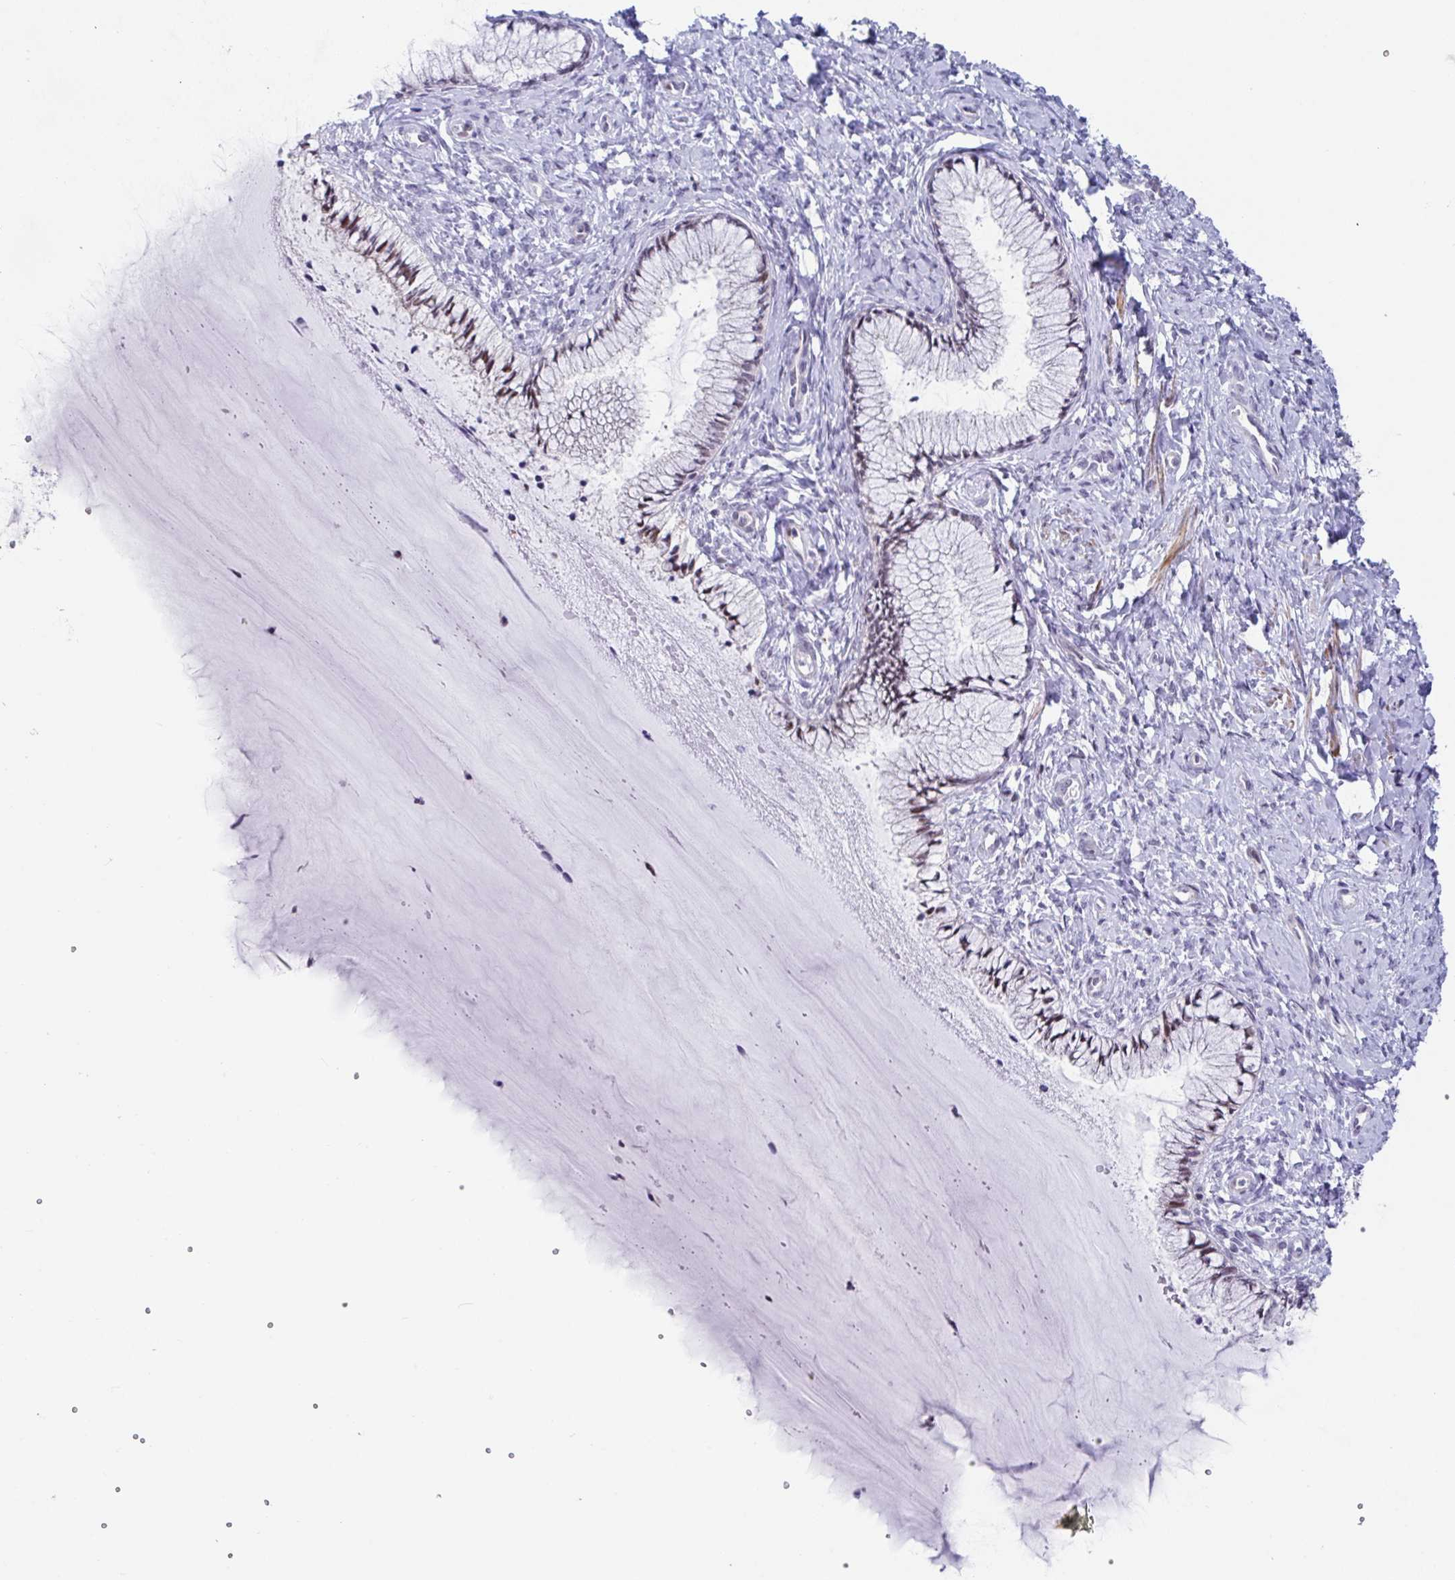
{"staining": {"intensity": "weak", "quantity": "25%-75%", "location": "nuclear"}, "tissue": "cervix", "cell_type": "Glandular cells", "image_type": "normal", "snomed": [{"axis": "morphology", "description": "Normal tissue, NOS"}, {"axis": "topography", "description": "Cervix"}], "caption": "A histopathology image of human cervix stained for a protein reveals weak nuclear brown staining in glandular cells. The staining was performed using DAB (3,3'-diaminobenzidine) to visualize the protein expression in brown, while the nuclei were stained in blue with hematoxylin (Magnification: 20x).", "gene": "WDR72", "patient": {"sex": "female", "age": 37}}